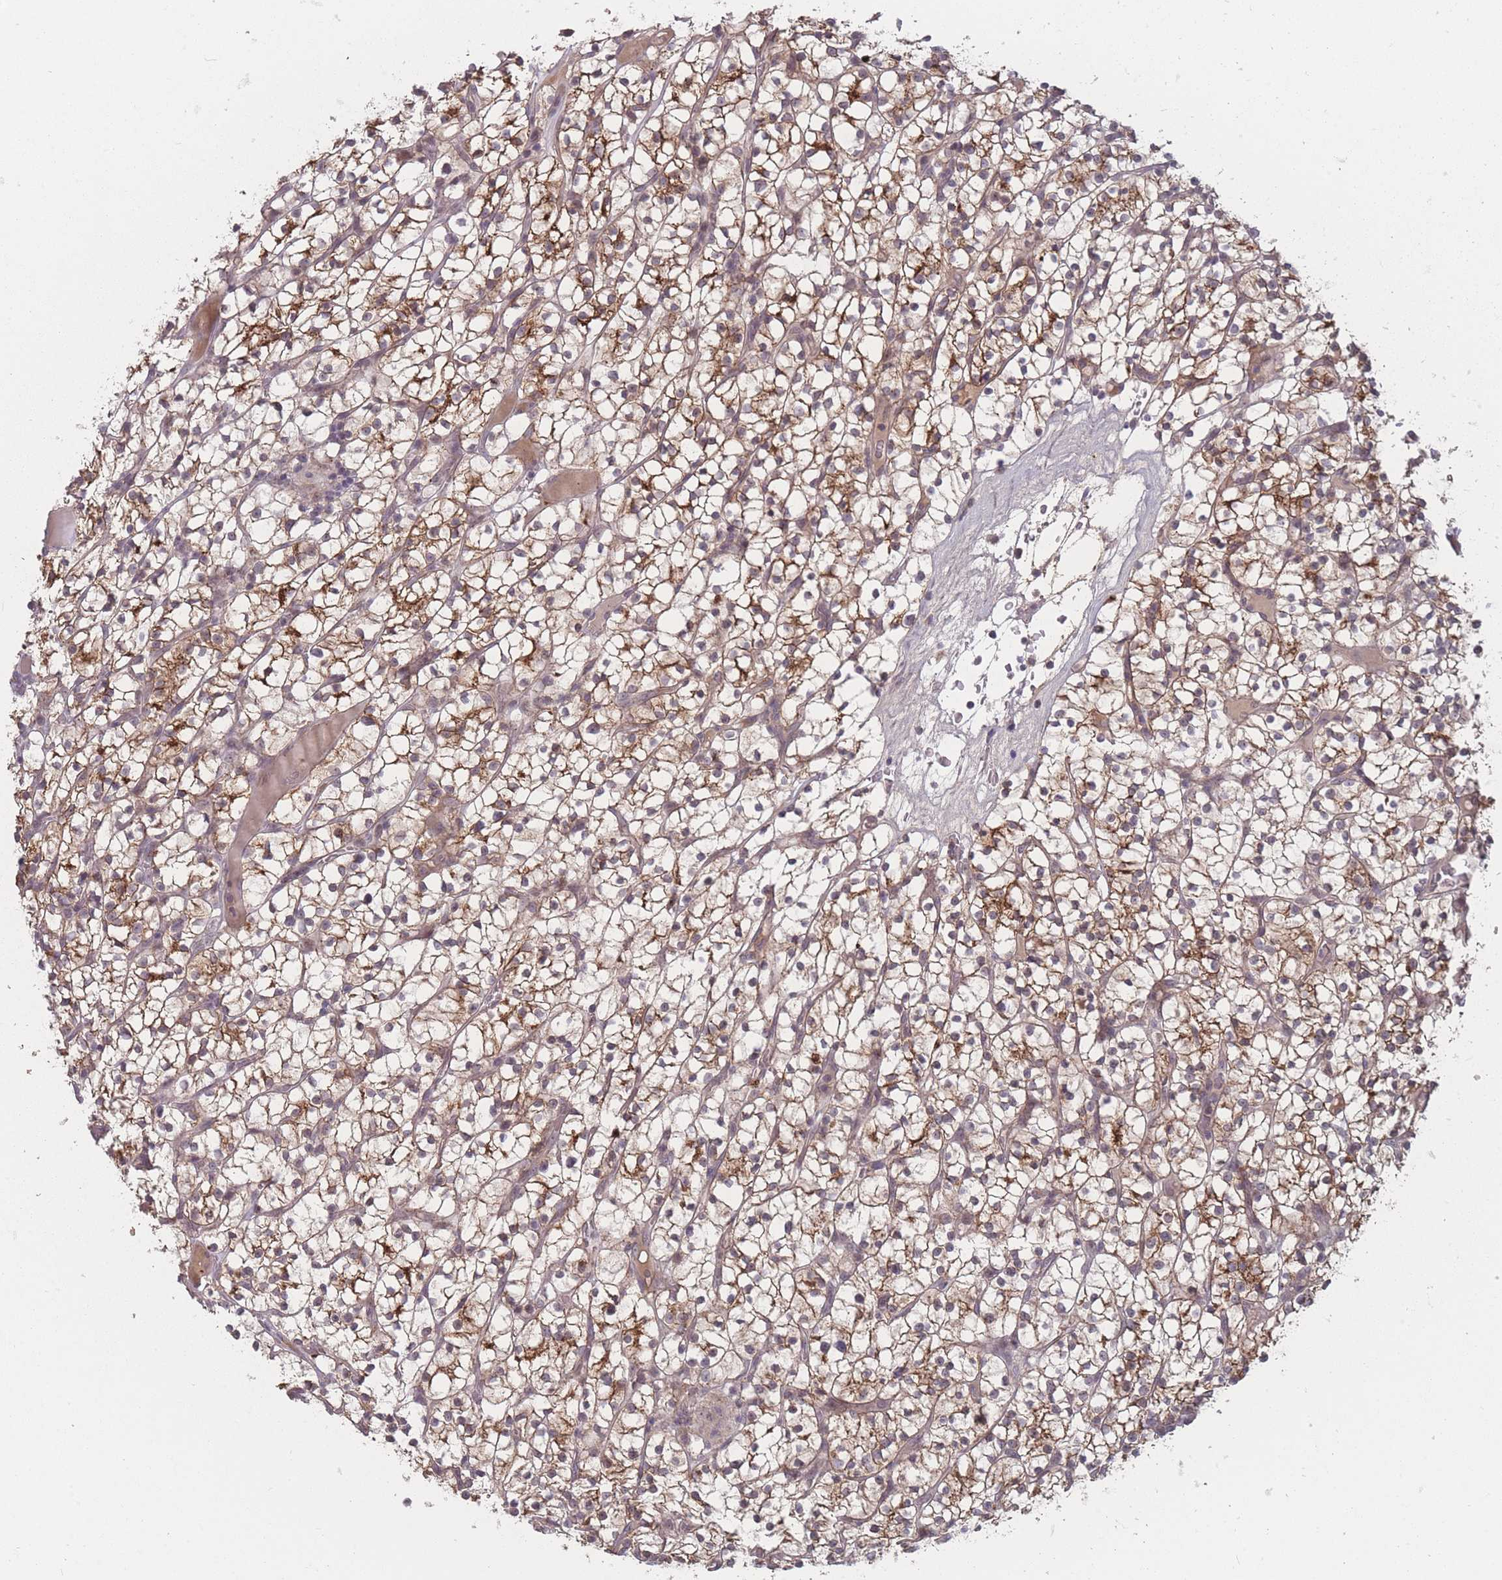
{"staining": {"intensity": "moderate", "quantity": ">75%", "location": "cytoplasmic/membranous"}, "tissue": "renal cancer", "cell_type": "Tumor cells", "image_type": "cancer", "snomed": [{"axis": "morphology", "description": "Adenocarcinoma, NOS"}, {"axis": "topography", "description": "Kidney"}], "caption": "Immunohistochemistry (IHC) (DAB (3,3'-diaminobenzidine)) staining of renal cancer demonstrates moderate cytoplasmic/membranous protein expression in about >75% of tumor cells.", "gene": "TMEM232", "patient": {"sex": "female", "age": 64}}